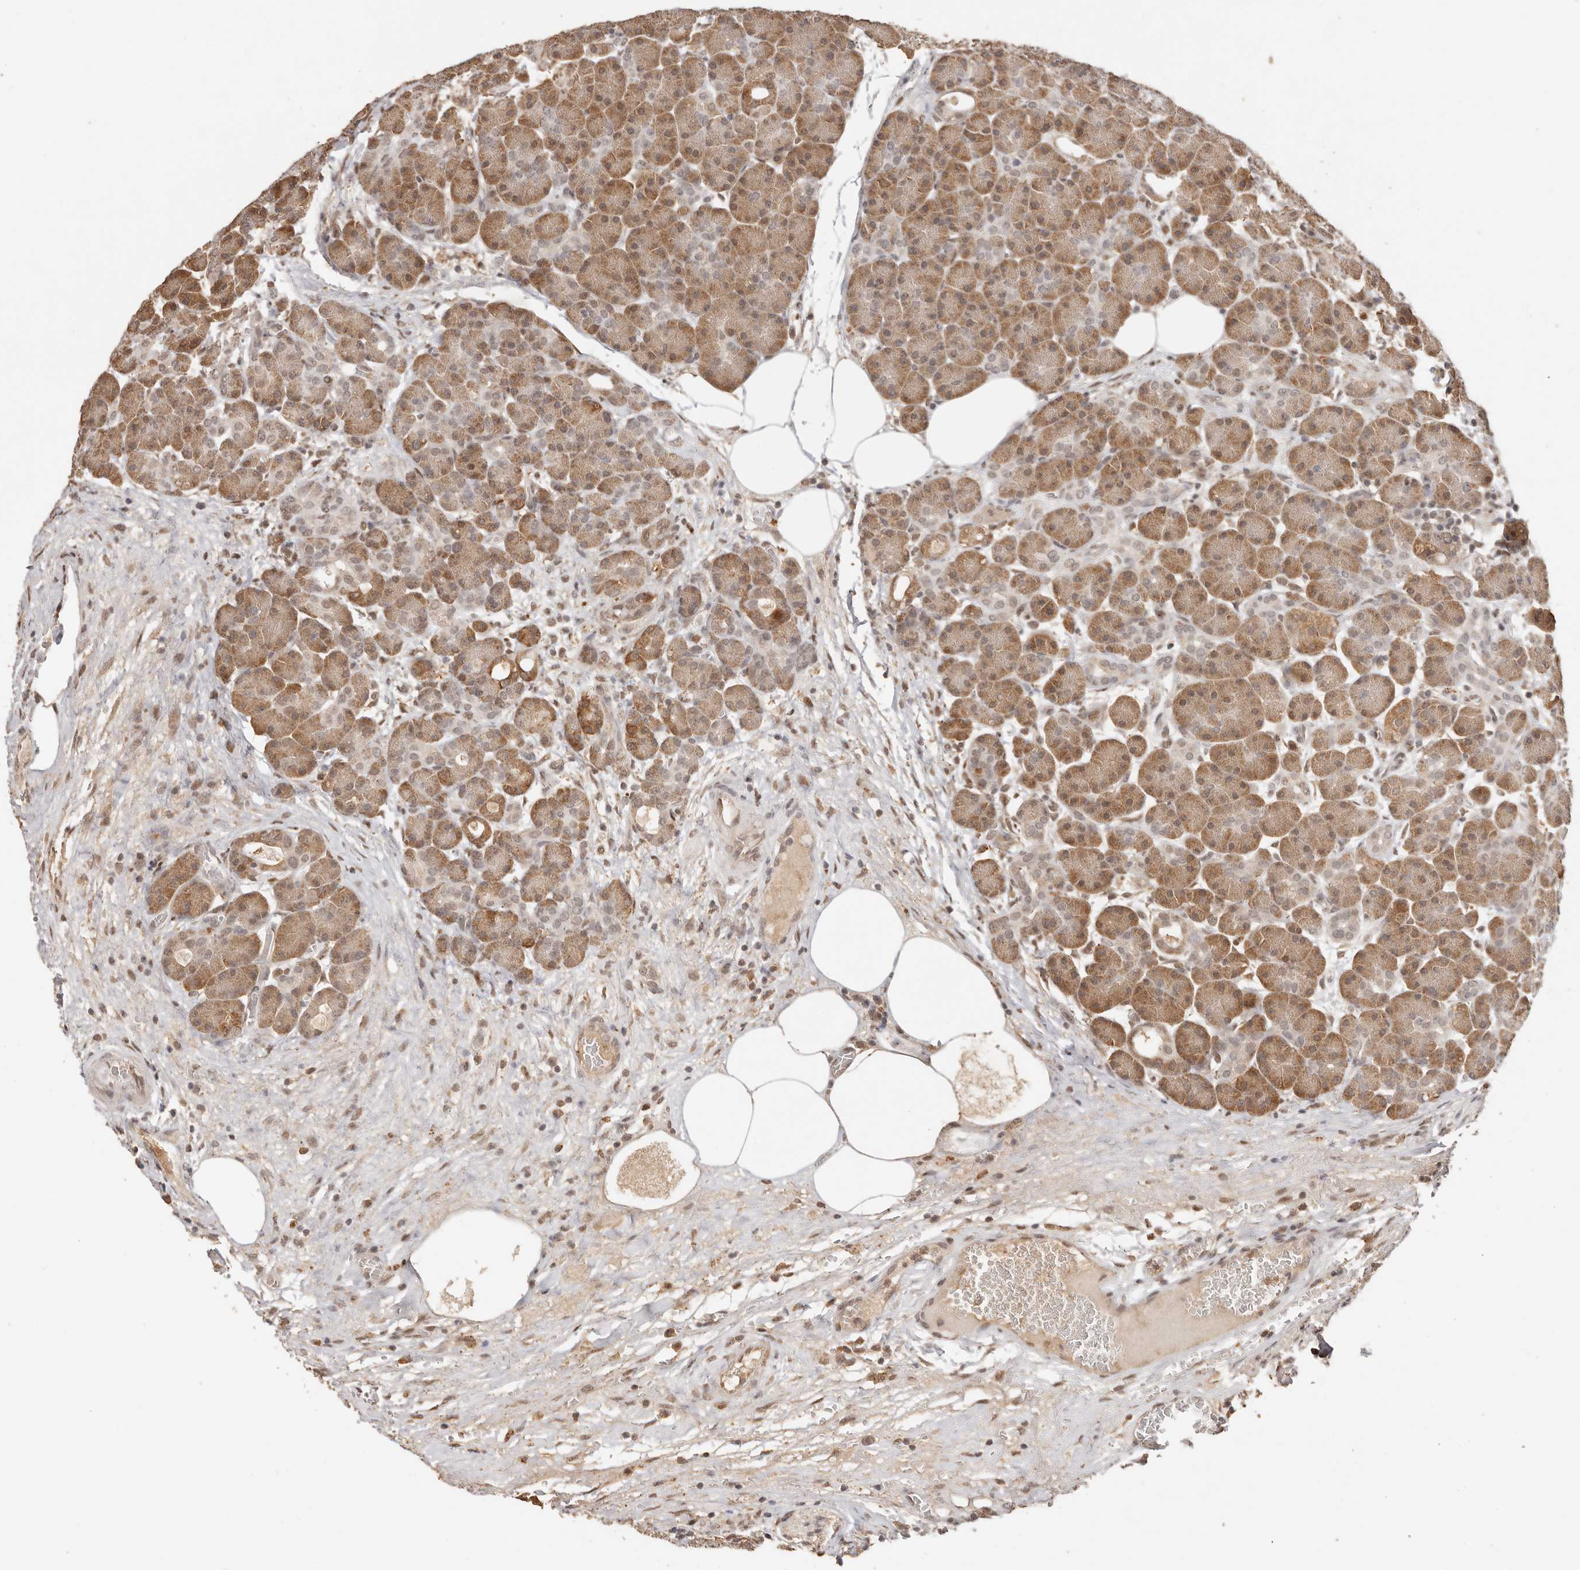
{"staining": {"intensity": "moderate", "quantity": "25%-75%", "location": "cytoplasmic/membranous,nuclear"}, "tissue": "pancreas", "cell_type": "Exocrine glandular cells", "image_type": "normal", "snomed": [{"axis": "morphology", "description": "Normal tissue, NOS"}, {"axis": "topography", "description": "Pancreas"}], "caption": "Normal pancreas was stained to show a protein in brown. There is medium levels of moderate cytoplasmic/membranous,nuclear staining in approximately 25%-75% of exocrine glandular cells.", "gene": "SEC14L1", "patient": {"sex": "male", "age": 63}}